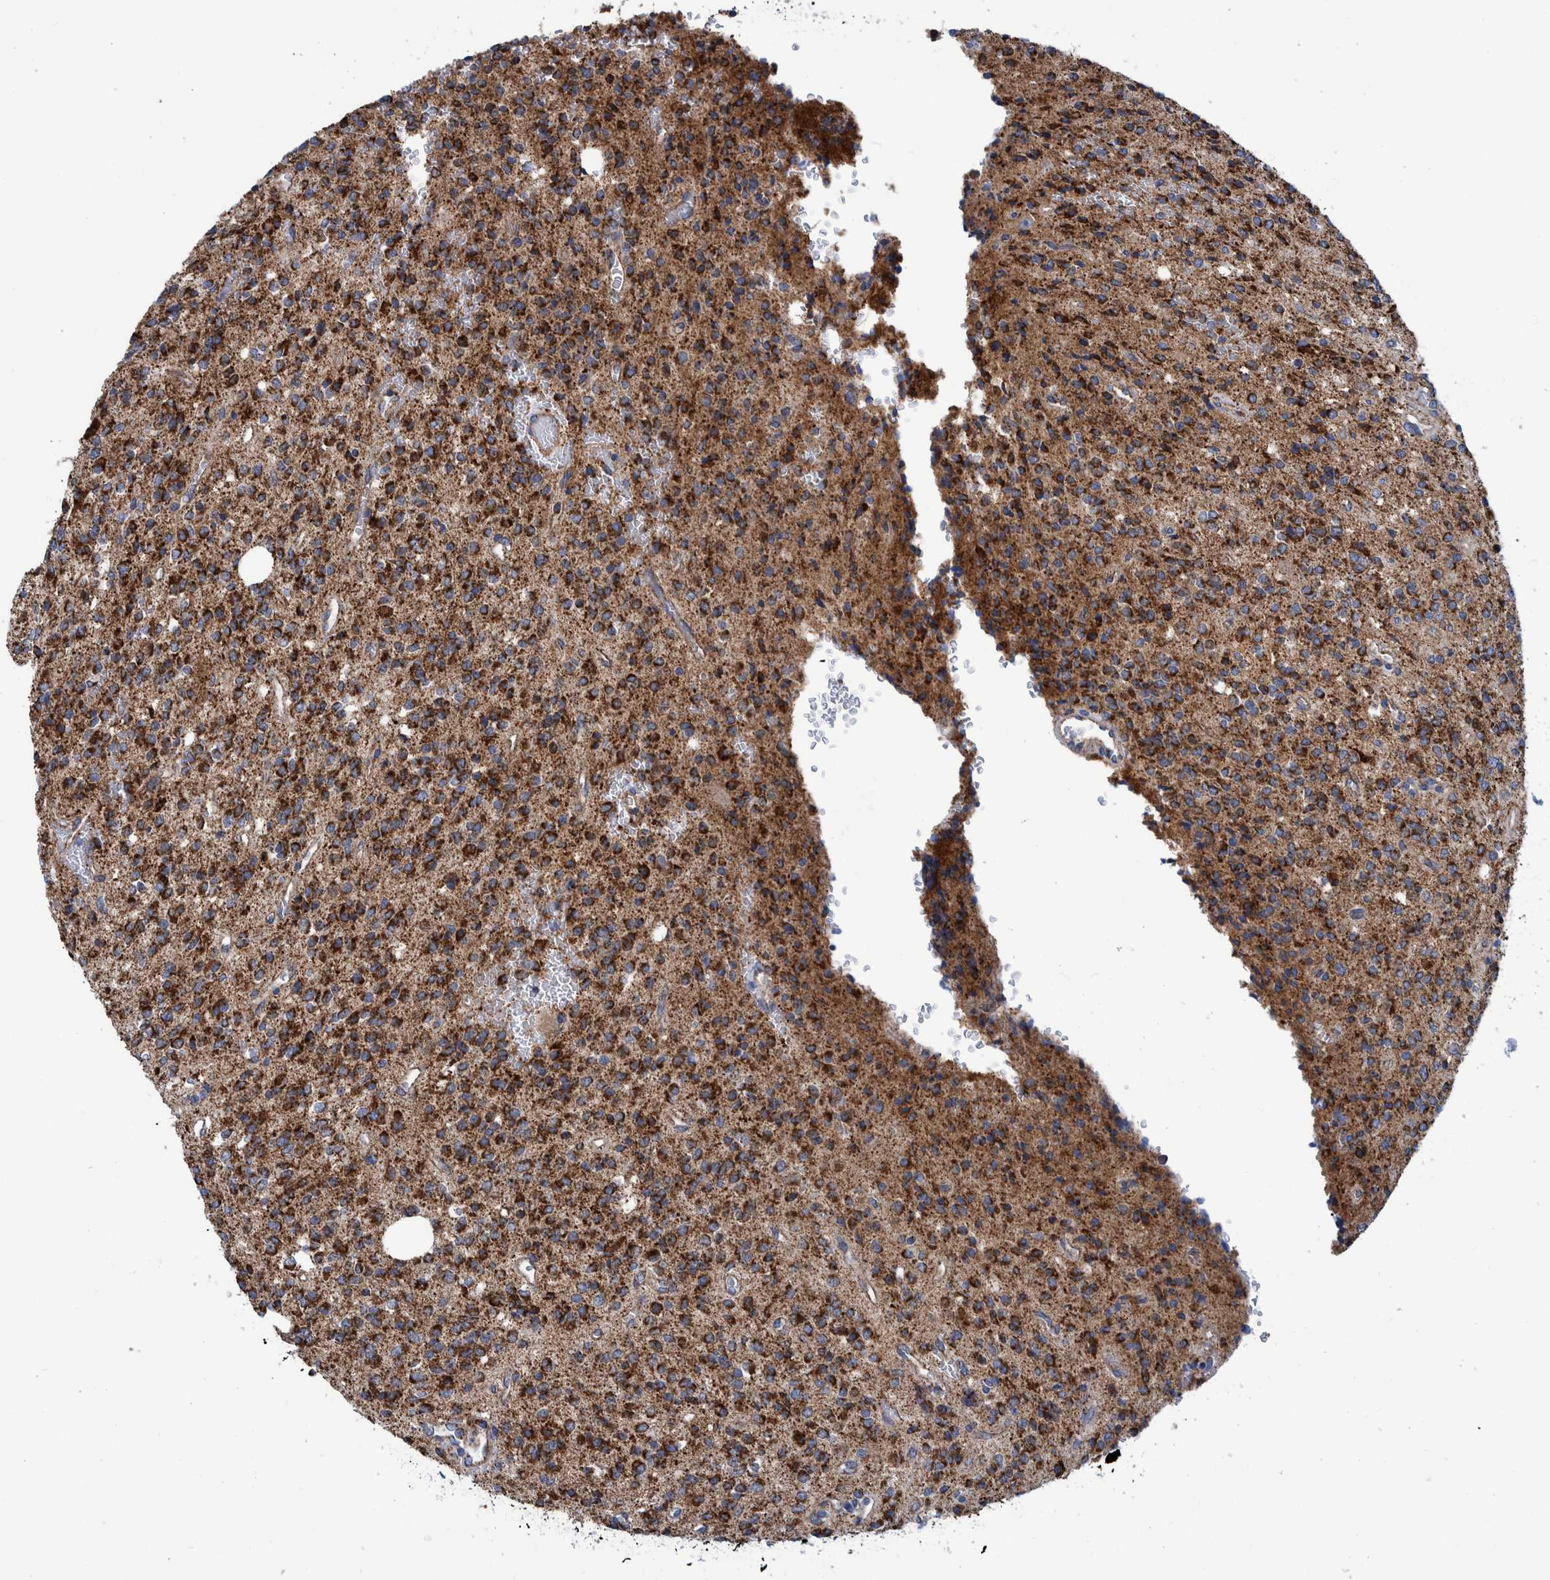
{"staining": {"intensity": "strong", "quantity": ">75%", "location": "cytoplasmic/membranous"}, "tissue": "glioma", "cell_type": "Tumor cells", "image_type": "cancer", "snomed": [{"axis": "morphology", "description": "Glioma, malignant, High grade"}, {"axis": "topography", "description": "Brain"}], "caption": "Immunohistochemical staining of human glioma demonstrates high levels of strong cytoplasmic/membranous protein staining in approximately >75% of tumor cells.", "gene": "BZW2", "patient": {"sex": "male", "age": 34}}